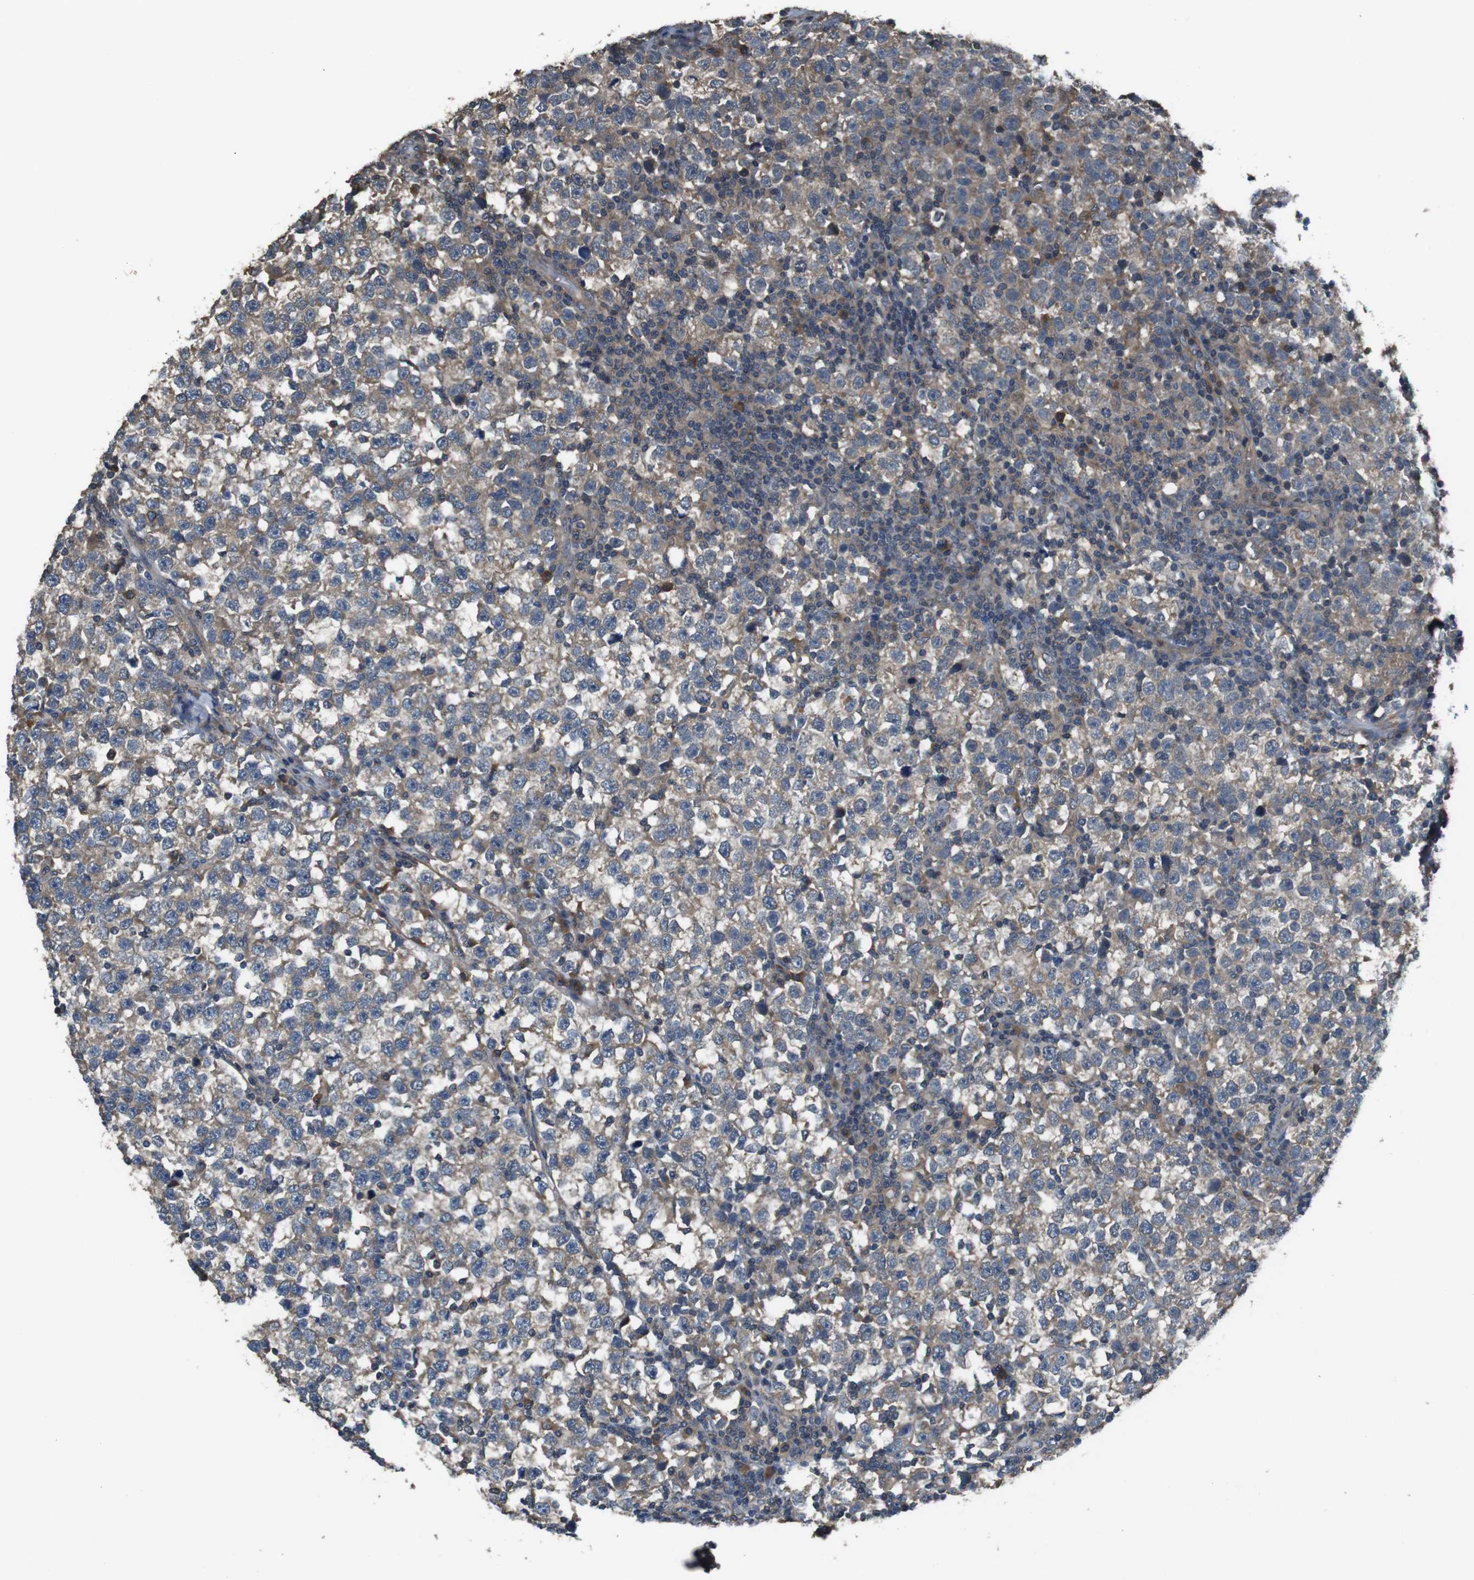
{"staining": {"intensity": "moderate", "quantity": "25%-75%", "location": "cytoplasmic/membranous"}, "tissue": "testis cancer", "cell_type": "Tumor cells", "image_type": "cancer", "snomed": [{"axis": "morphology", "description": "Seminoma, NOS"}, {"axis": "topography", "description": "Testis"}], "caption": "Immunohistochemical staining of human seminoma (testis) exhibits moderate cytoplasmic/membranous protein expression in about 25%-75% of tumor cells.", "gene": "FUT2", "patient": {"sex": "male", "age": 43}}